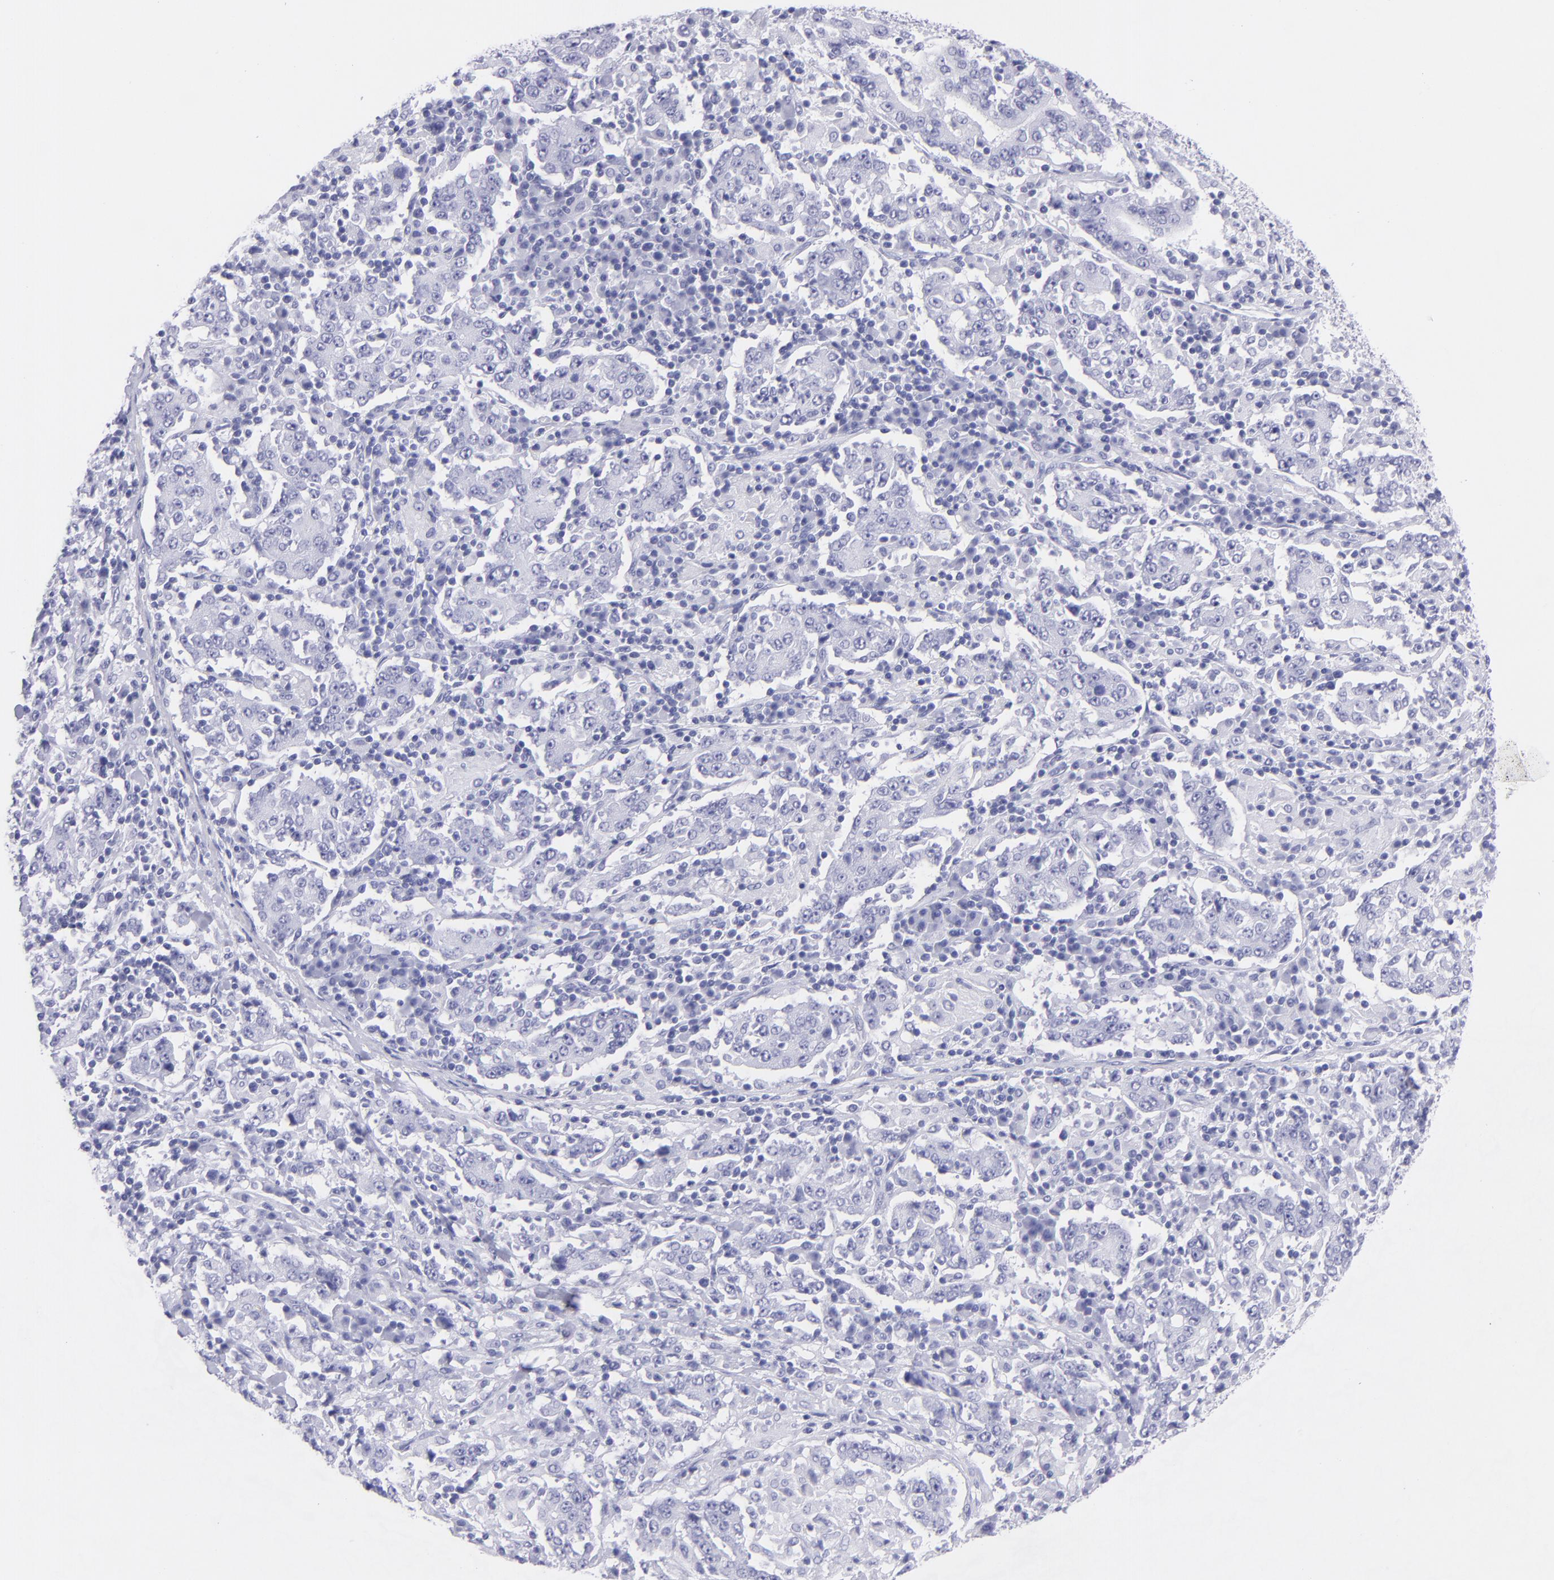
{"staining": {"intensity": "negative", "quantity": "none", "location": "none"}, "tissue": "stomach cancer", "cell_type": "Tumor cells", "image_type": "cancer", "snomed": [{"axis": "morphology", "description": "Normal tissue, NOS"}, {"axis": "morphology", "description": "Adenocarcinoma, NOS"}, {"axis": "topography", "description": "Stomach, upper"}, {"axis": "topography", "description": "Stomach"}], "caption": "High magnification brightfield microscopy of stomach cancer (adenocarcinoma) stained with DAB (3,3'-diaminobenzidine) (brown) and counterstained with hematoxylin (blue): tumor cells show no significant expression. (DAB IHC visualized using brightfield microscopy, high magnification).", "gene": "CNP", "patient": {"sex": "male", "age": 59}}